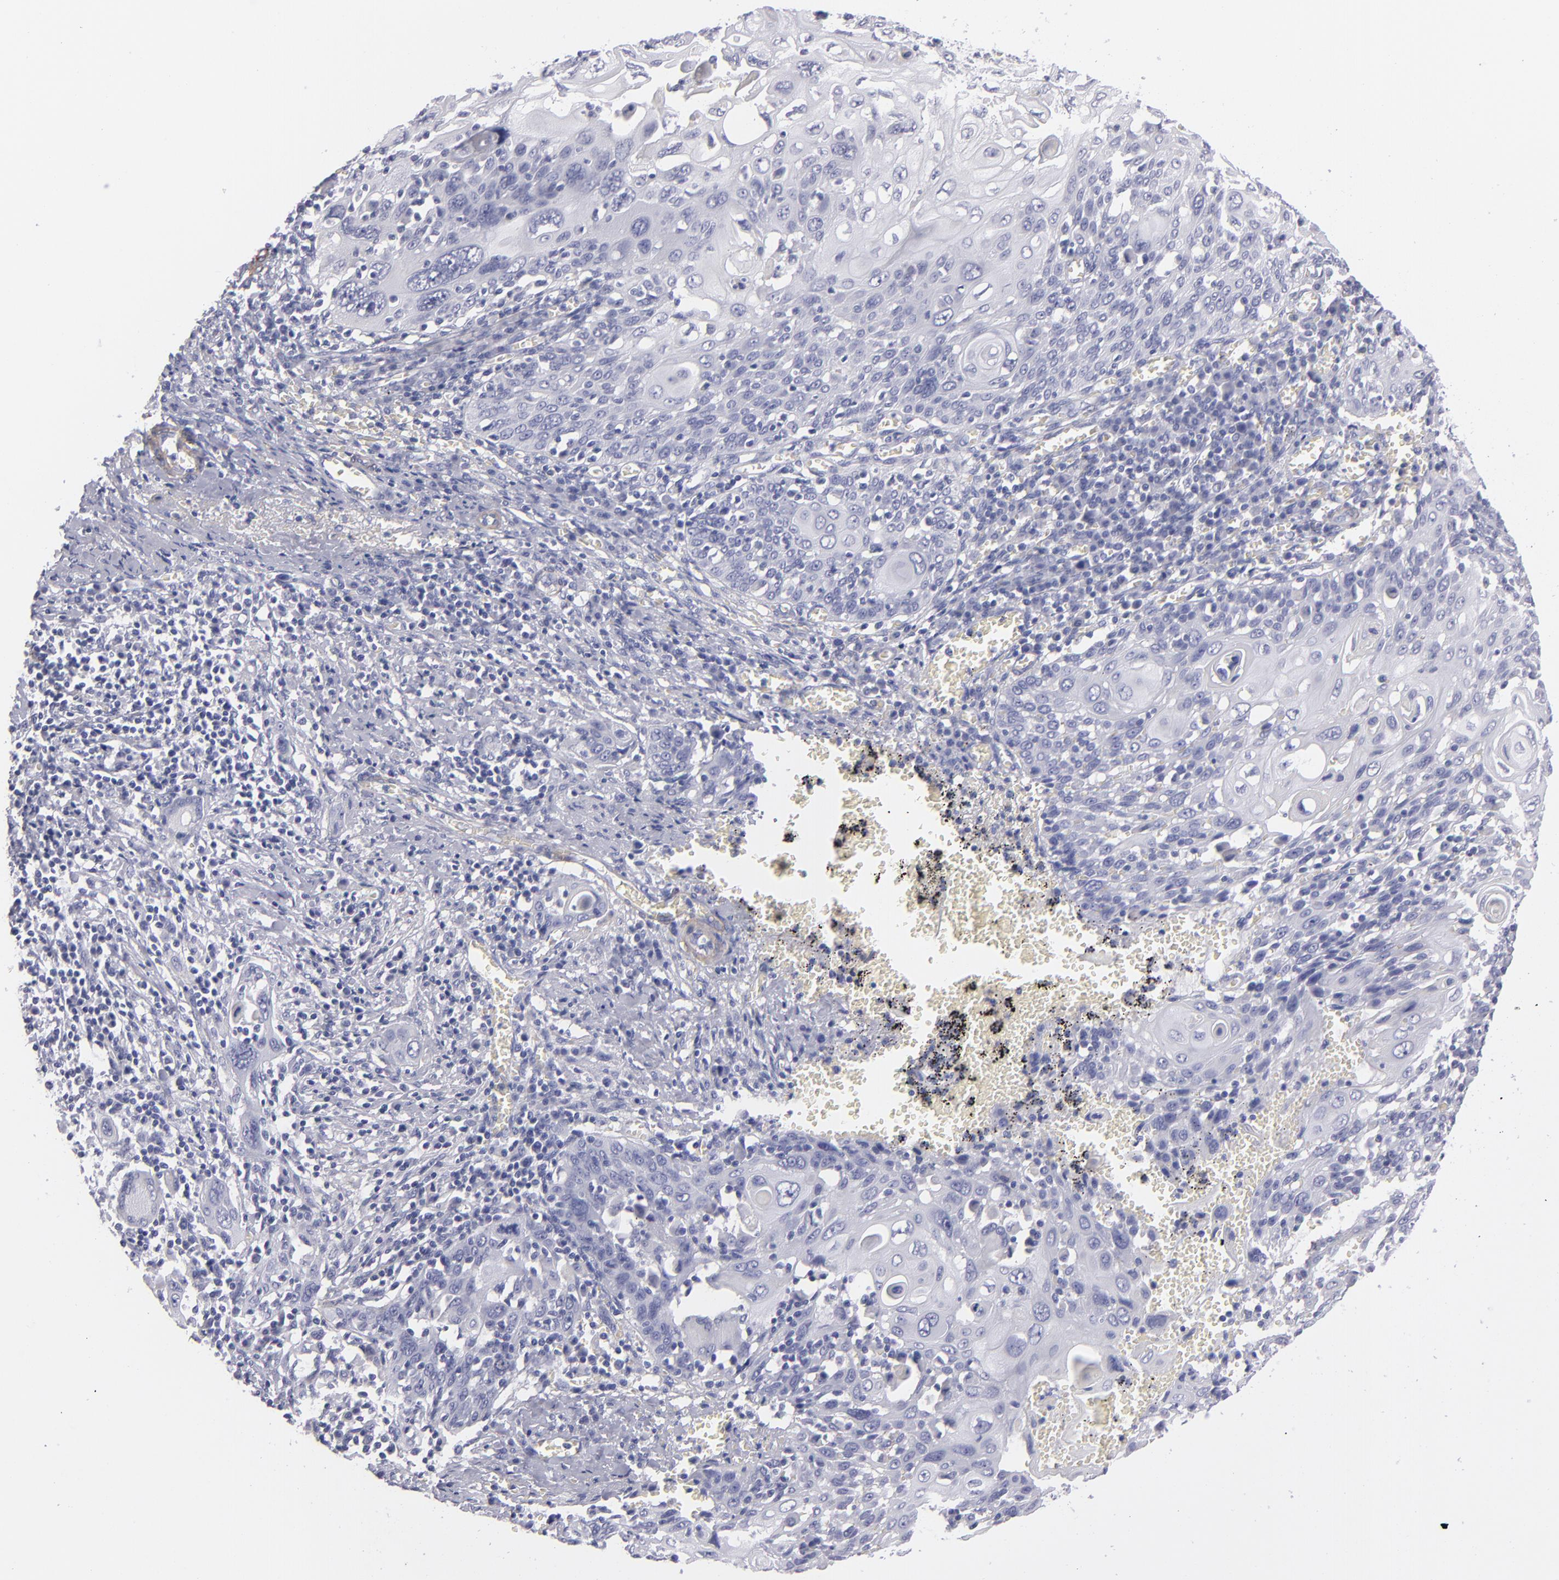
{"staining": {"intensity": "negative", "quantity": "none", "location": "none"}, "tissue": "cervical cancer", "cell_type": "Tumor cells", "image_type": "cancer", "snomed": [{"axis": "morphology", "description": "Squamous cell carcinoma, NOS"}, {"axis": "topography", "description": "Cervix"}], "caption": "Cervical cancer was stained to show a protein in brown. There is no significant positivity in tumor cells. (DAB immunohistochemistry with hematoxylin counter stain).", "gene": "MYH11", "patient": {"sex": "female", "age": 54}}